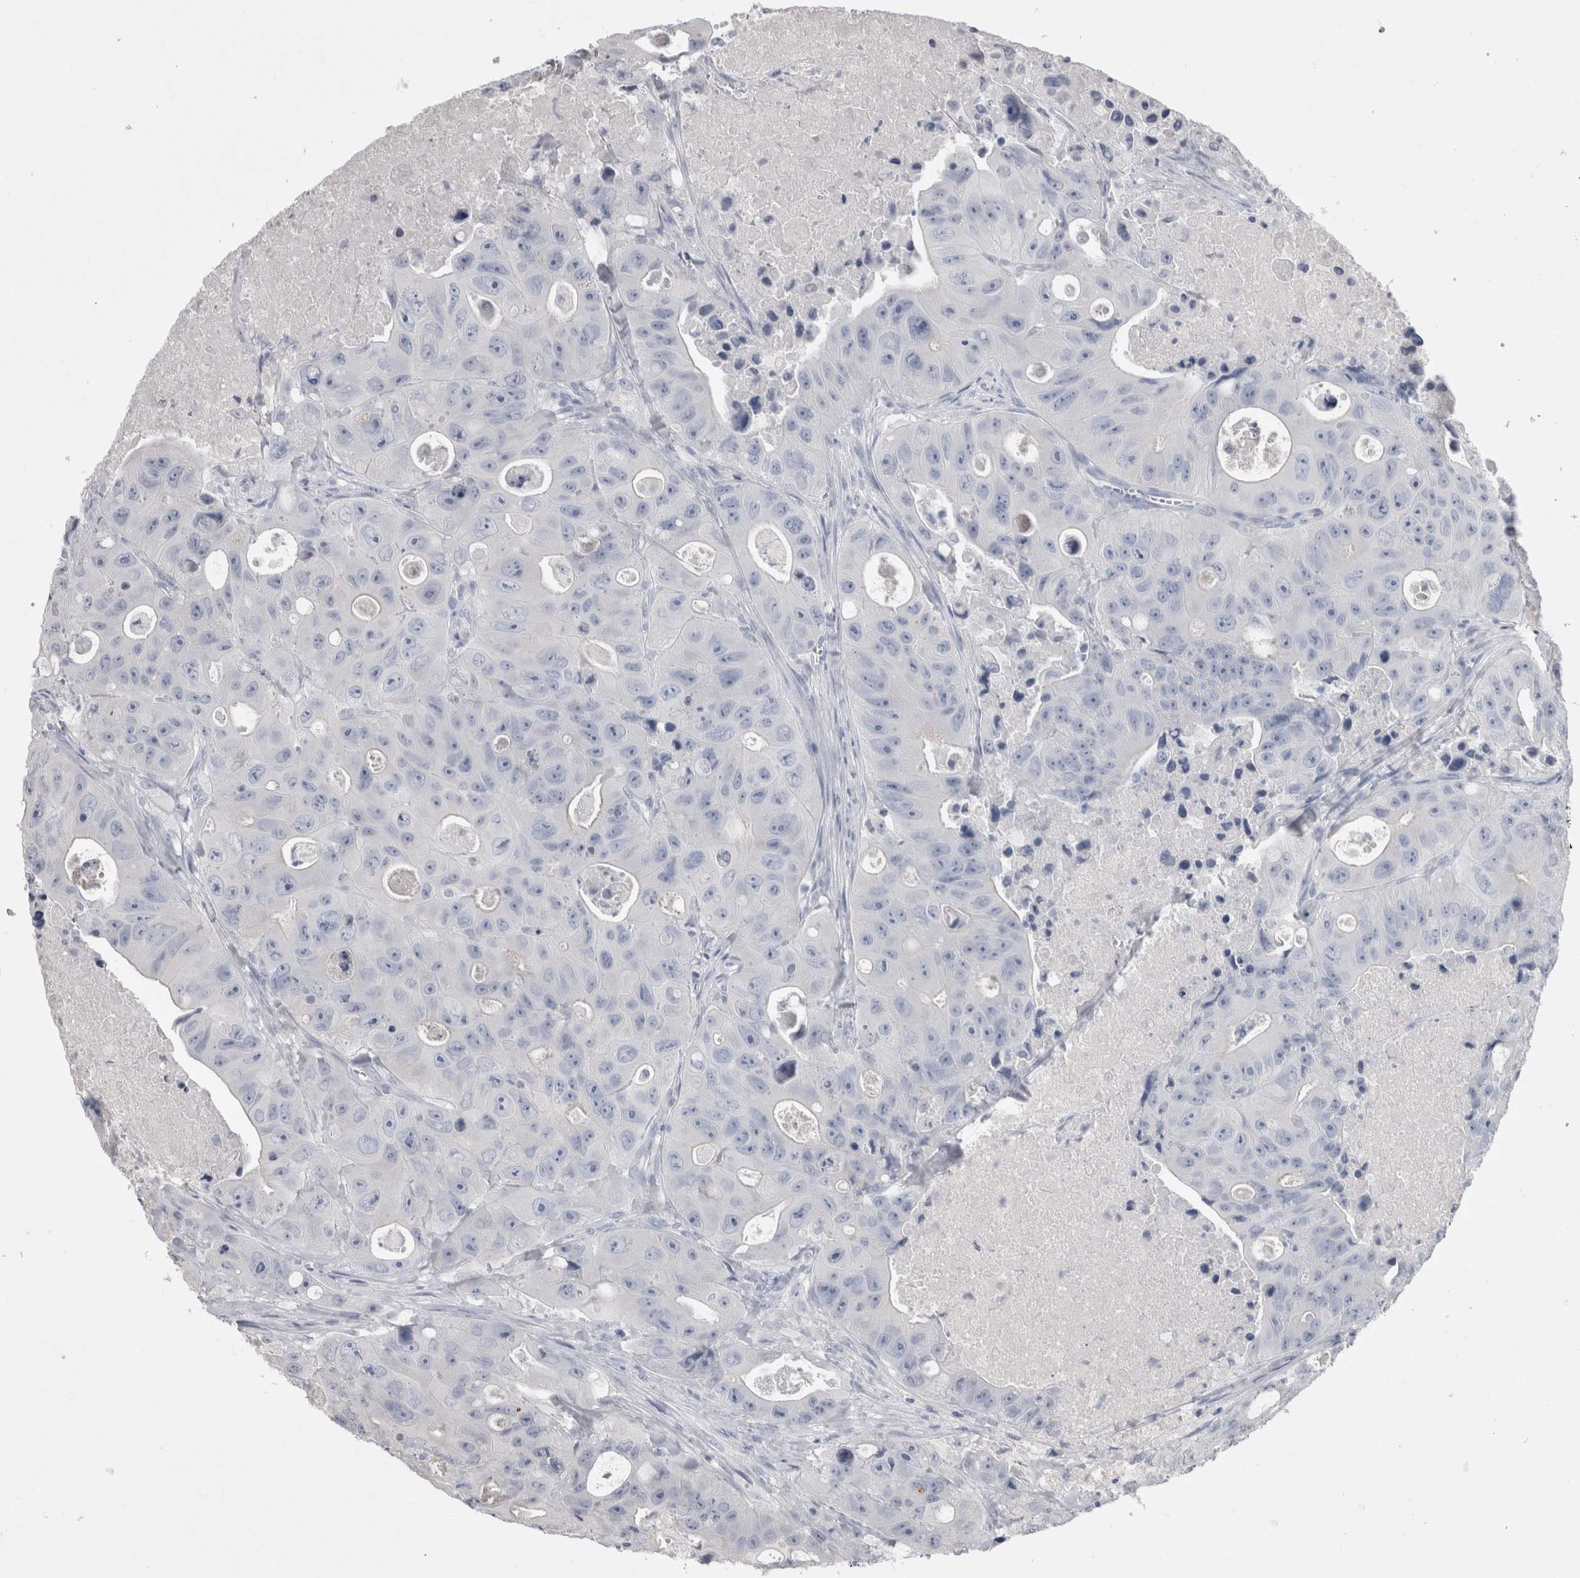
{"staining": {"intensity": "negative", "quantity": "none", "location": "none"}, "tissue": "colorectal cancer", "cell_type": "Tumor cells", "image_type": "cancer", "snomed": [{"axis": "morphology", "description": "Adenocarcinoma, NOS"}, {"axis": "topography", "description": "Colon"}], "caption": "Immunohistochemical staining of colorectal cancer reveals no significant expression in tumor cells.", "gene": "ADAM2", "patient": {"sex": "female", "age": 46}}